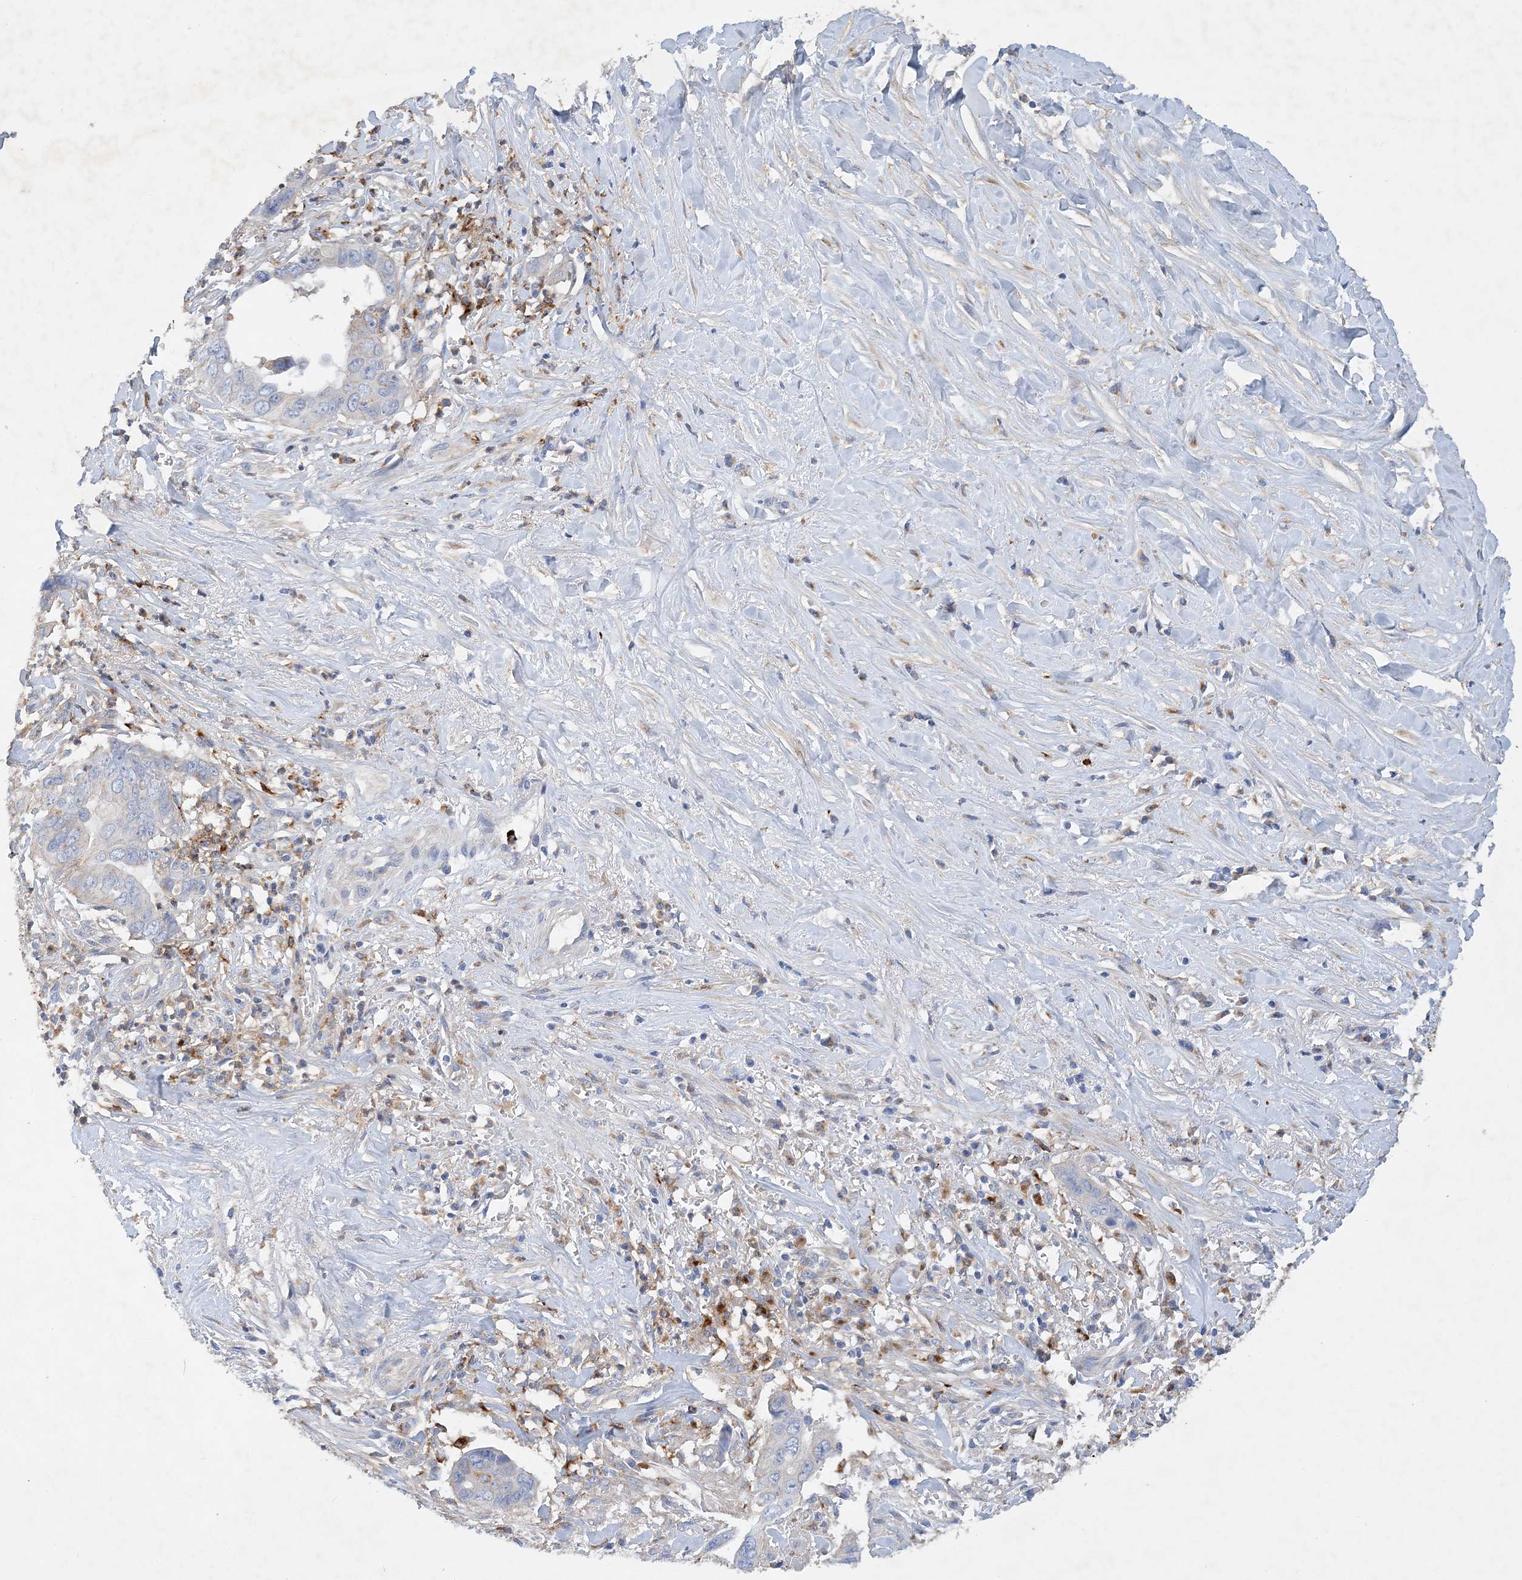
{"staining": {"intensity": "negative", "quantity": "none", "location": "none"}, "tissue": "liver cancer", "cell_type": "Tumor cells", "image_type": "cancer", "snomed": [{"axis": "morphology", "description": "Cholangiocarcinoma"}, {"axis": "topography", "description": "Liver"}], "caption": "Immunohistochemistry (IHC) of liver cancer (cholangiocarcinoma) shows no expression in tumor cells. The staining is performed using DAB brown chromogen with nuclei counter-stained in using hematoxylin.", "gene": "GRINA", "patient": {"sex": "female", "age": 79}}